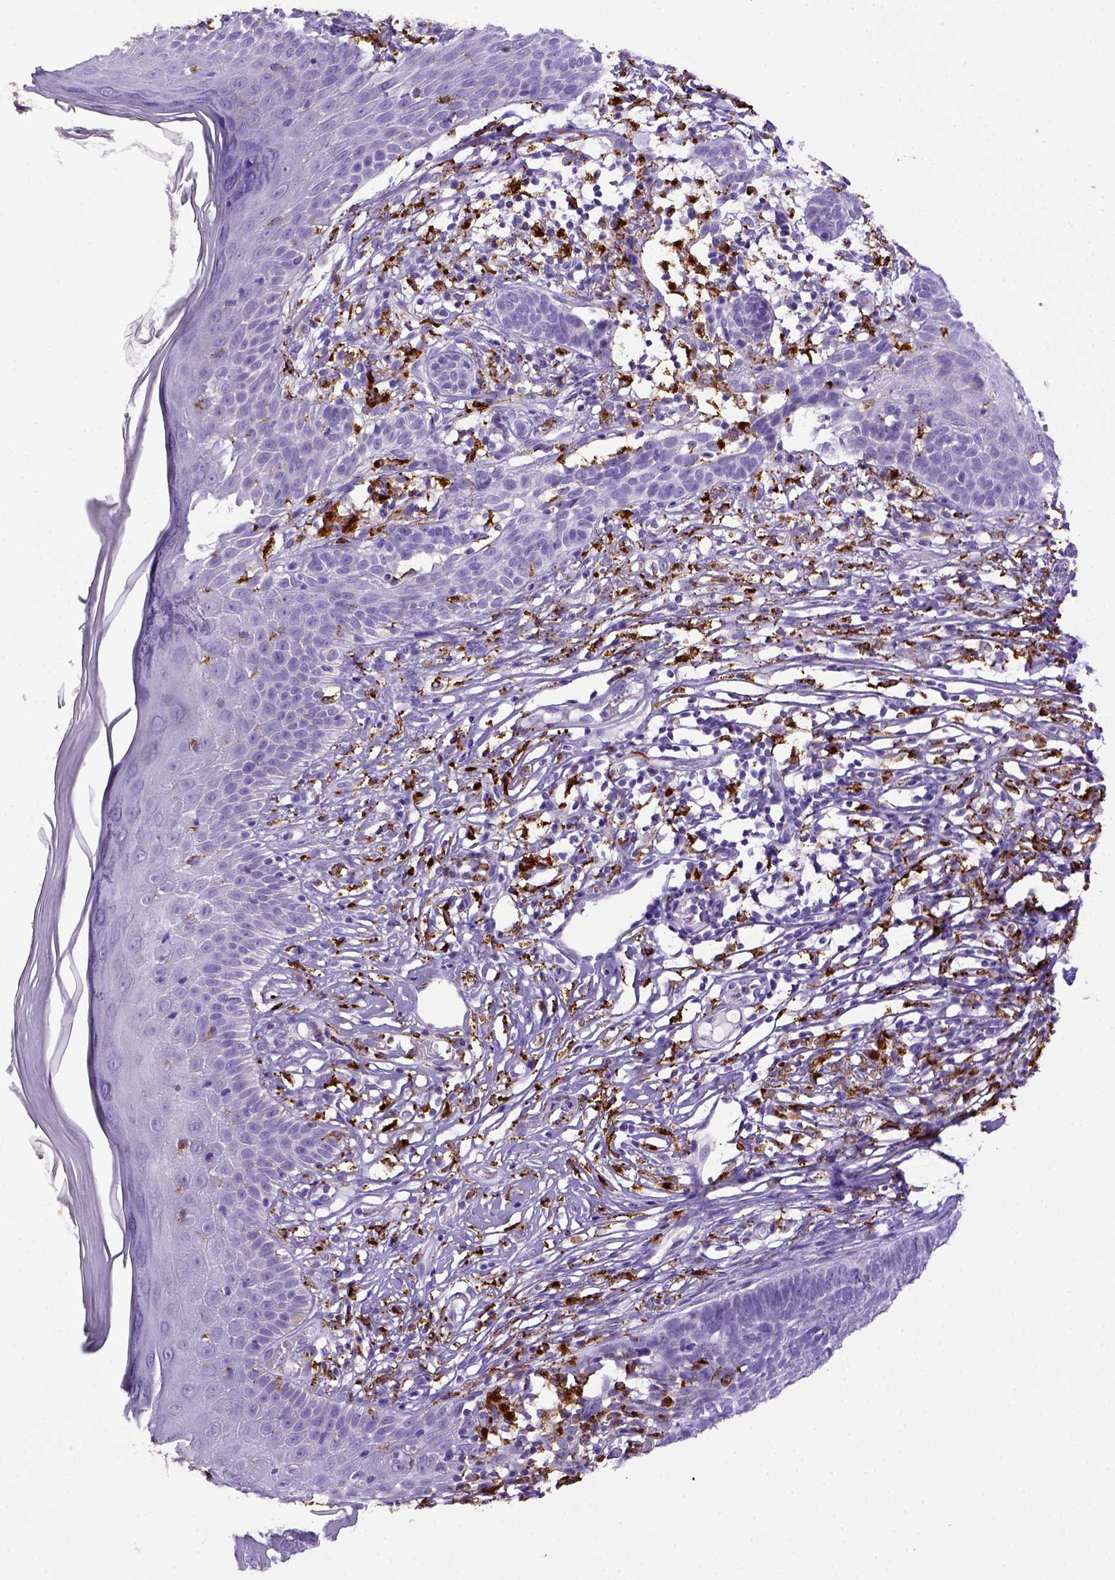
{"staining": {"intensity": "negative", "quantity": "none", "location": "none"}, "tissue": "skin cancer", "cell_type": "Tumor cells", "image_type": "cancer", "snomed": [{"axis": "morphology", "description": "Basal cell carcinoma"}, {"axis": "topography", "description": "Skin"}], "caption": "A histopathology image of human basal cell carcinoma (skin) is negative for staining in tumor cells.", "gene": "CD68", "patient": {"sex": "male", "age": 85}}